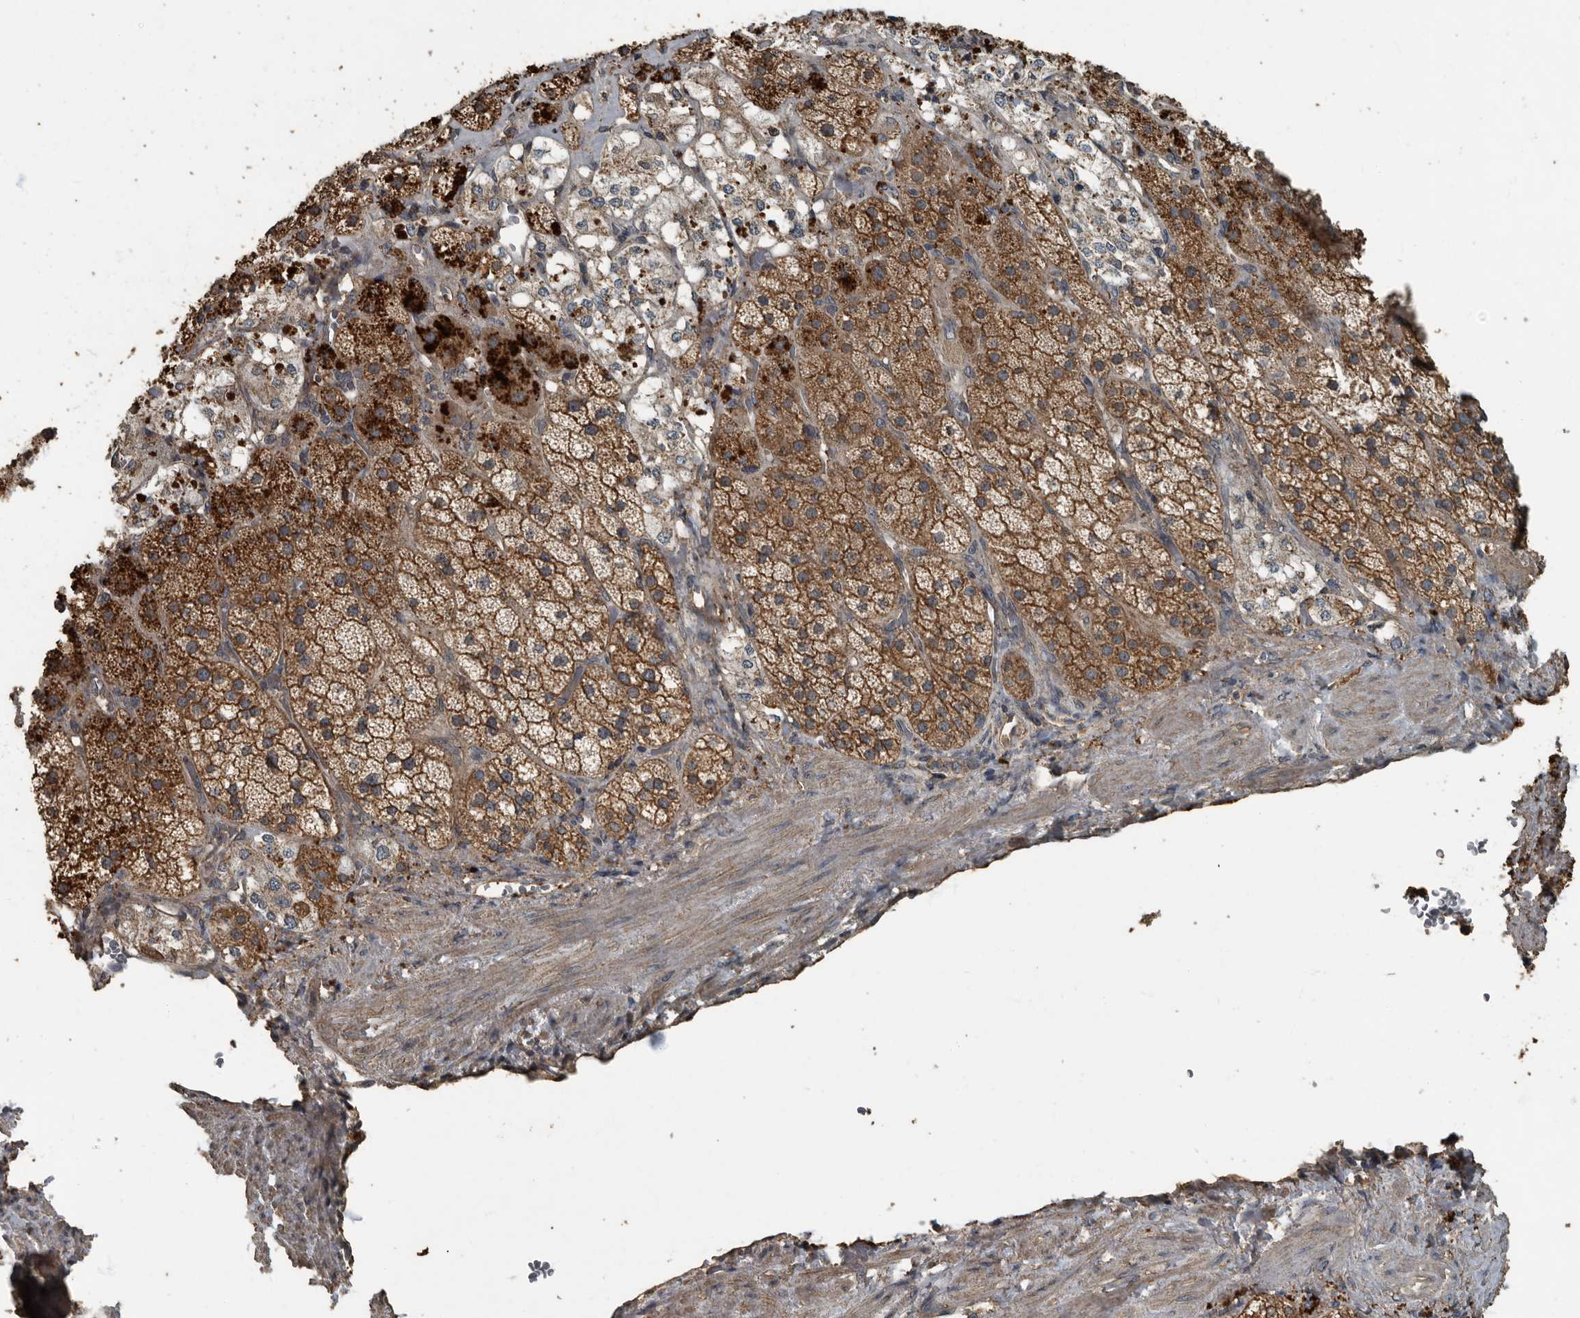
{"staining": {"intensity": "moderate", "quantity": ">75%", "location": "cytoplasmic/membranous"}, "tissue": "adrenal gland", "cell_type": "Glandular cells", "image_type": "normal", "snomed": [{"axis": "morphology", "description": "Normal tissue, NOS"}, {"axis": "topography", "description": "Adrenal gland"}], "caption": "Immunohistochemical staining of benign adrenal gland demonstrates >75% levels of moderate cytoplasmic/membranous protein expression in approximately >75% of glandular cells.", "gene": "IL15RA", "patient": {"sex": "male", "age": 57}}